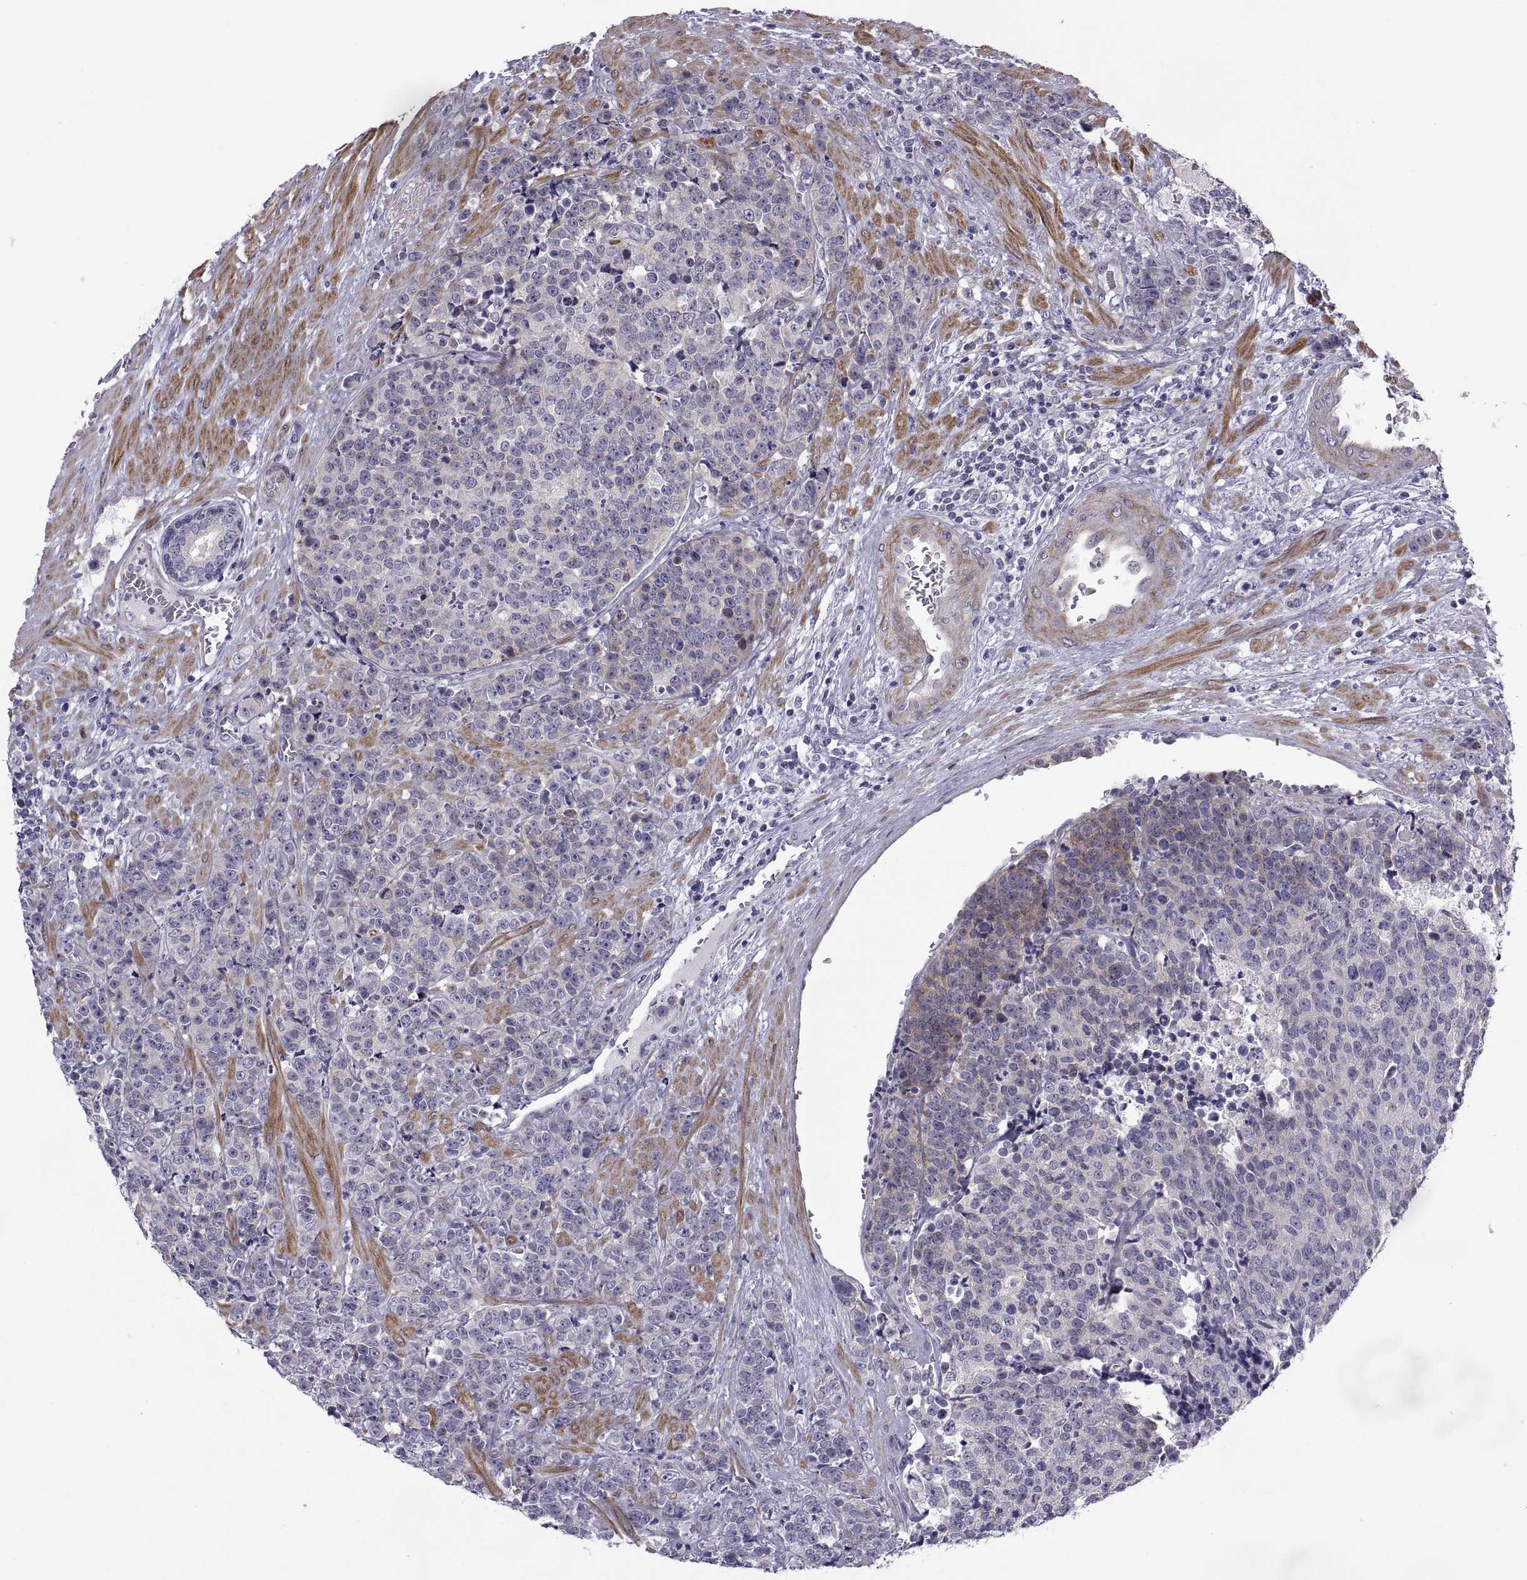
{"staining": {"intensity": "negative", "quantity": "none", "location": "none"}, "tissue": "prostate cancer", "cell_type": "Tumor cells", "image_type": "cancer", "snomed": [{"axis": "morphology", "description": "Adenocarcinoma, NOS"}, {"axis": "topography", "description": "Prostate"}], "caption": "The IHC image has no significant positivity in tumor cells of prostate adenocarcinoma tissue.", "gene": "TMEM158", "patient": {"sex": "male", "age": 67}}